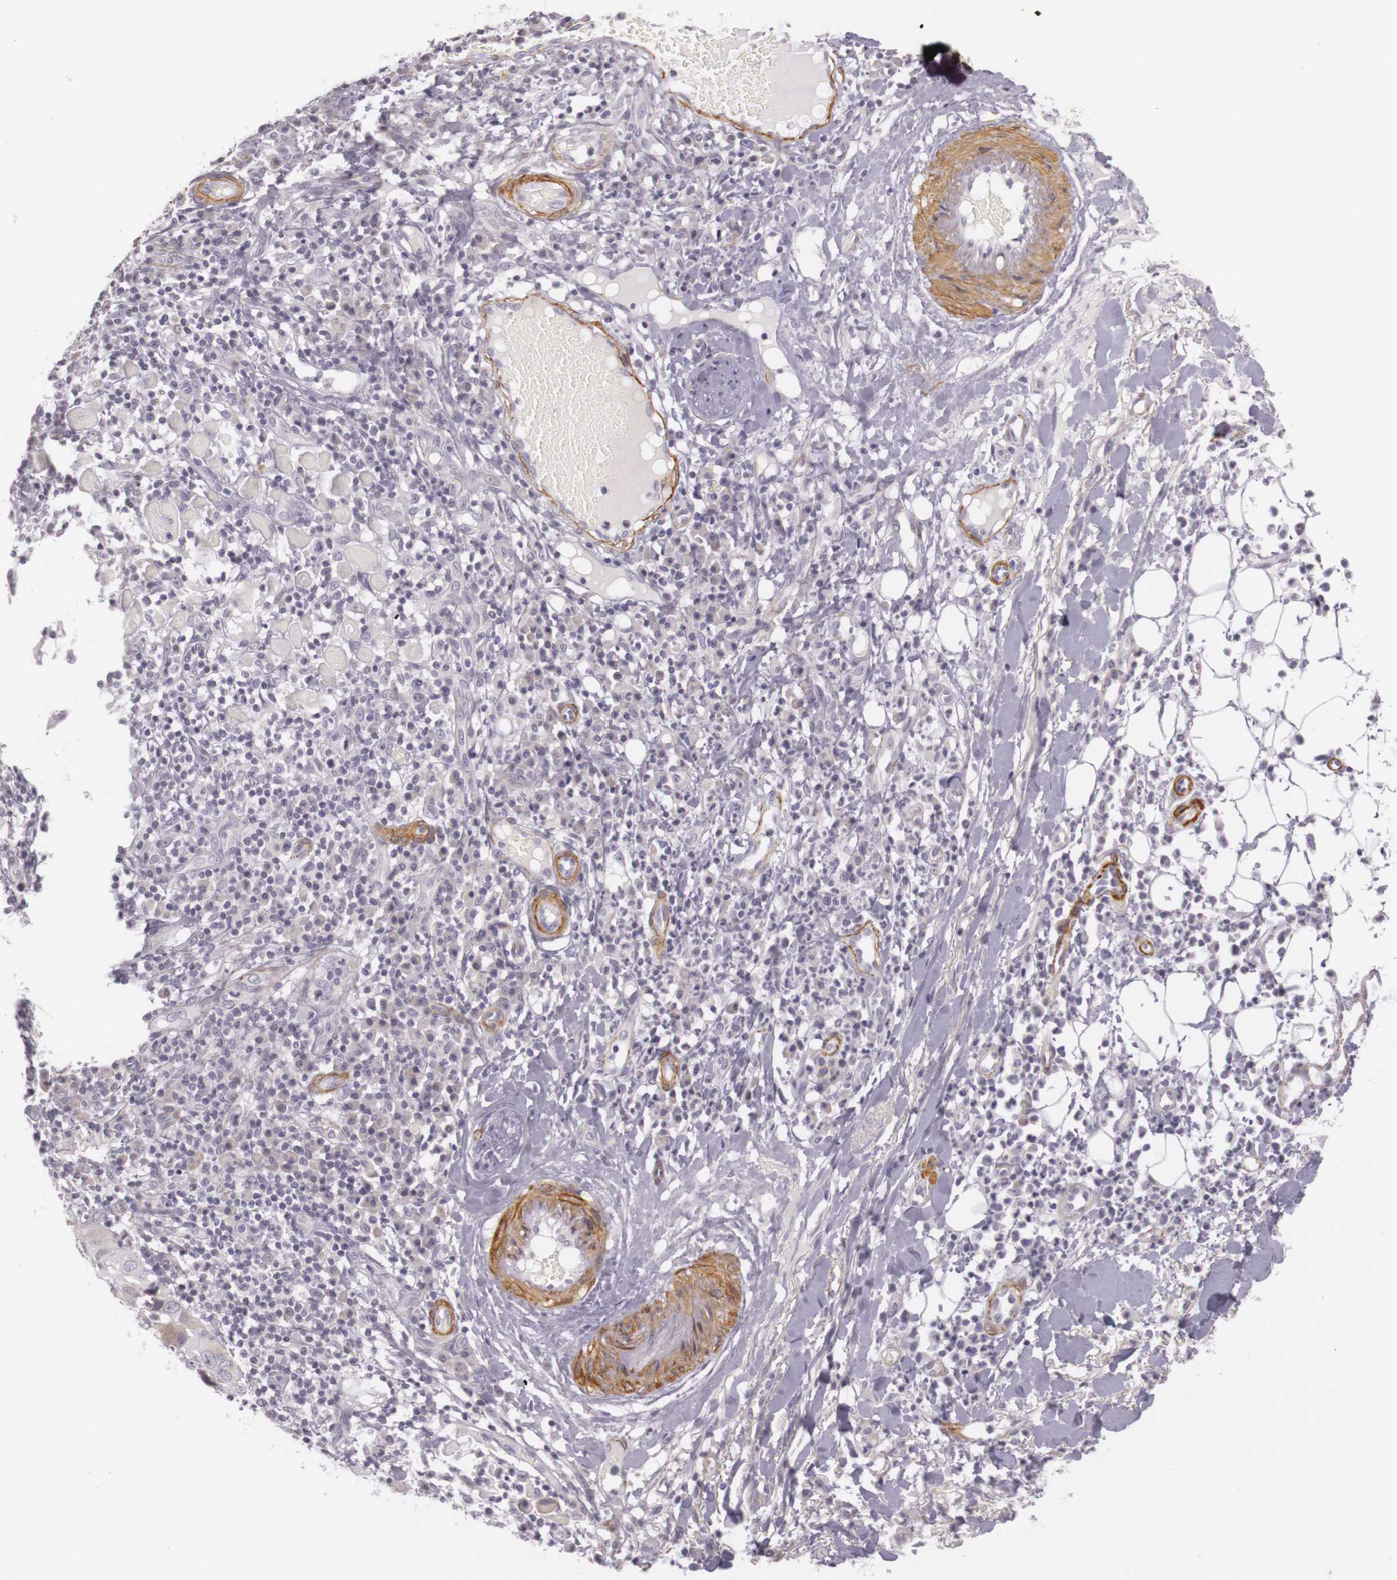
{"staining": {"intensity": "weak", "quantity": "<25%", "location": "cytoplasmic/membranous"}, "tissue": "skin cancer", "cell_type": "Tumor cells", "image_type": "cancer", "snomed": [{"axis": "morphology", "description": "Squamous cell carcinoma, NOS"}, {"axis": "topography", "description": "Skin"}], "caption": "Skin cancer (squamous cell carcinoma) stained for a protein using IHC displays no positivity tumor cells.", "gene": "CNTN2", "patient": {"sex": "female", "age": 89}}